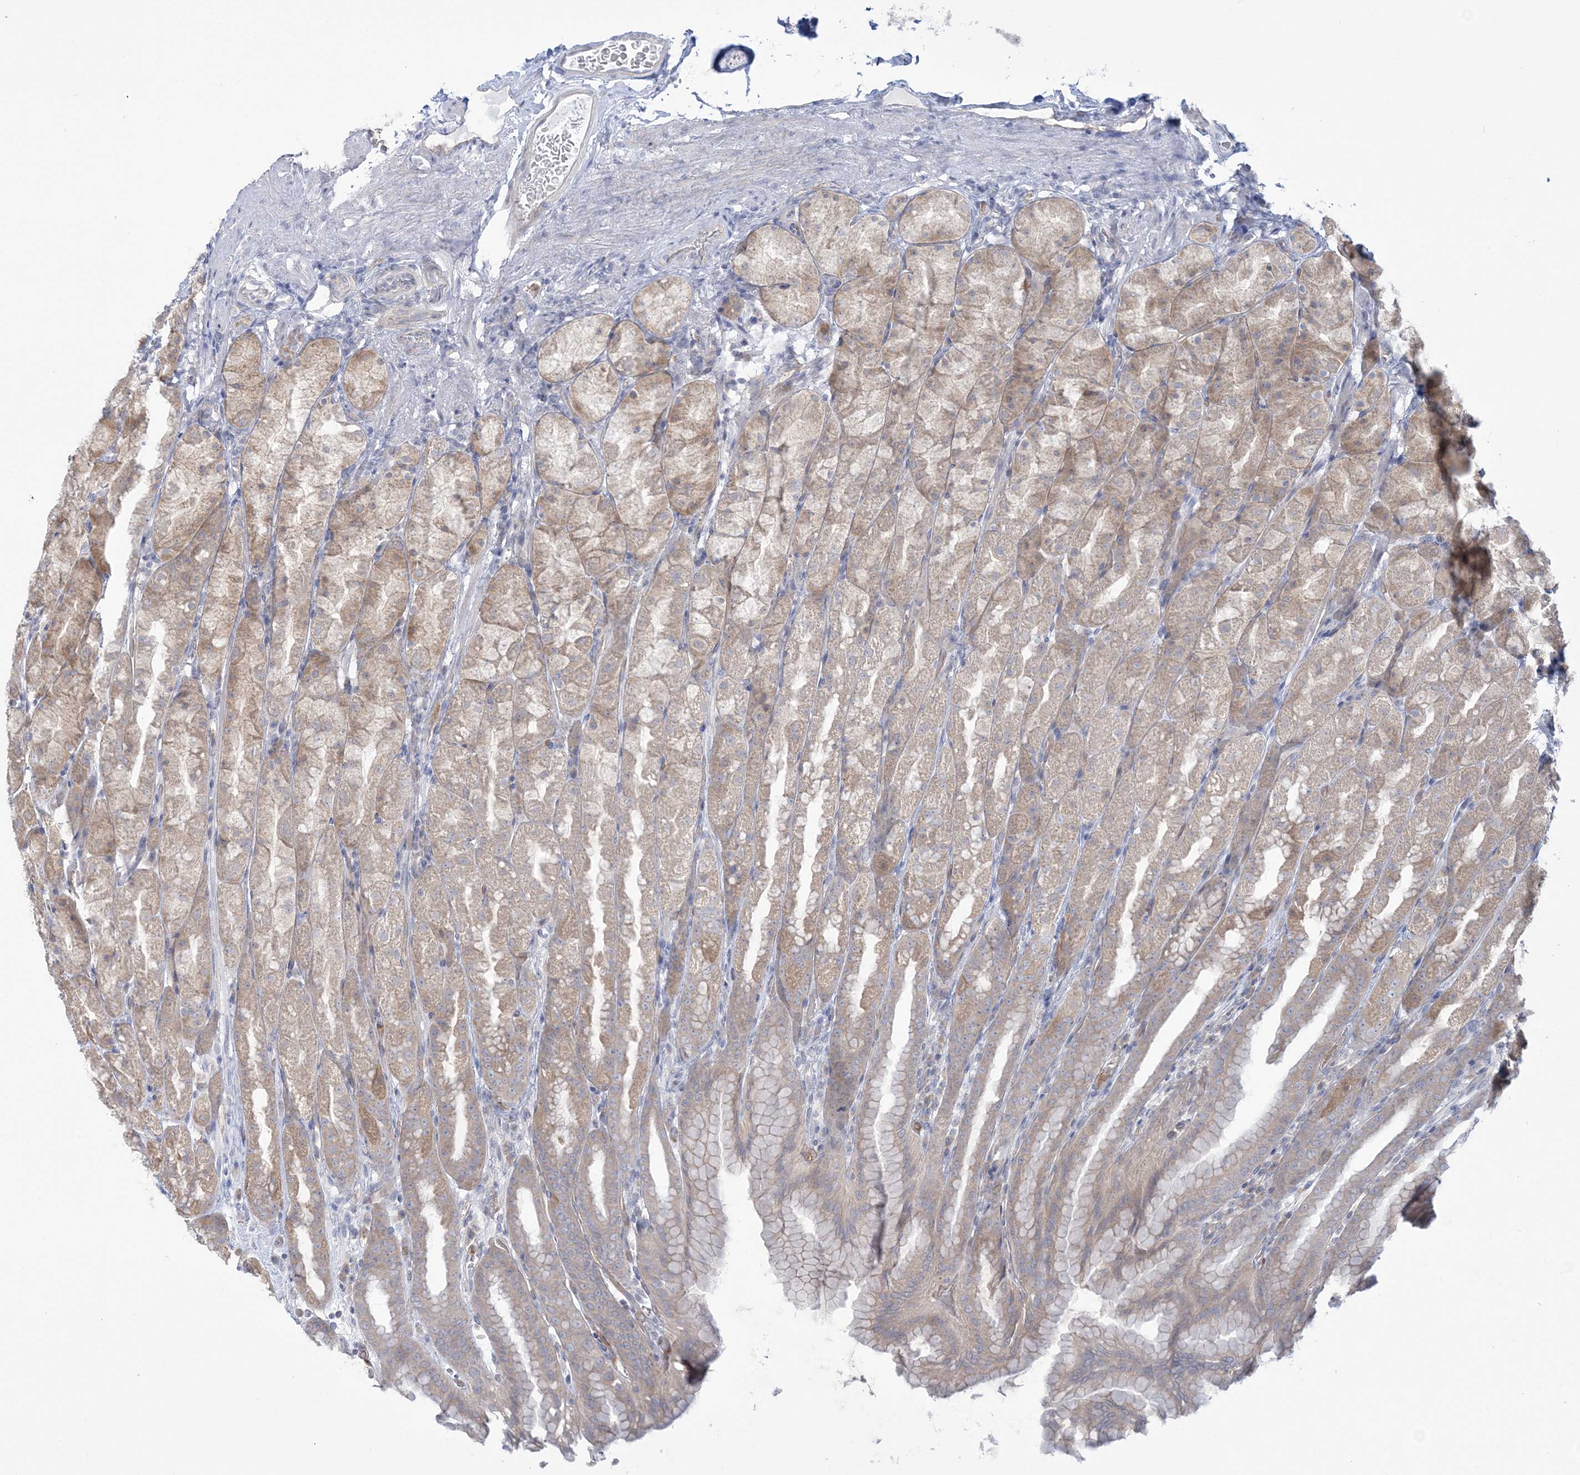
{"staining": {"intensity": "moderate", "quantity": "<25%", "location": "cytoplasmic/membranous"}, "tissue": "stomach", "cell_type": "Glandular cells", "image_type": "normal", "snomed": [{"axis": "morphology", "description": "Normal tissue, NOS"}, {"axis": "topography", "description": "Stomach, upper"}], "caption": "Protein analysis of benign stomach exhibits moderate cytoplasmic/membranous positivity in about <25% of glandular cells.", "gene": "FARSB", "patient": {"sex": "male", "age": 68}}